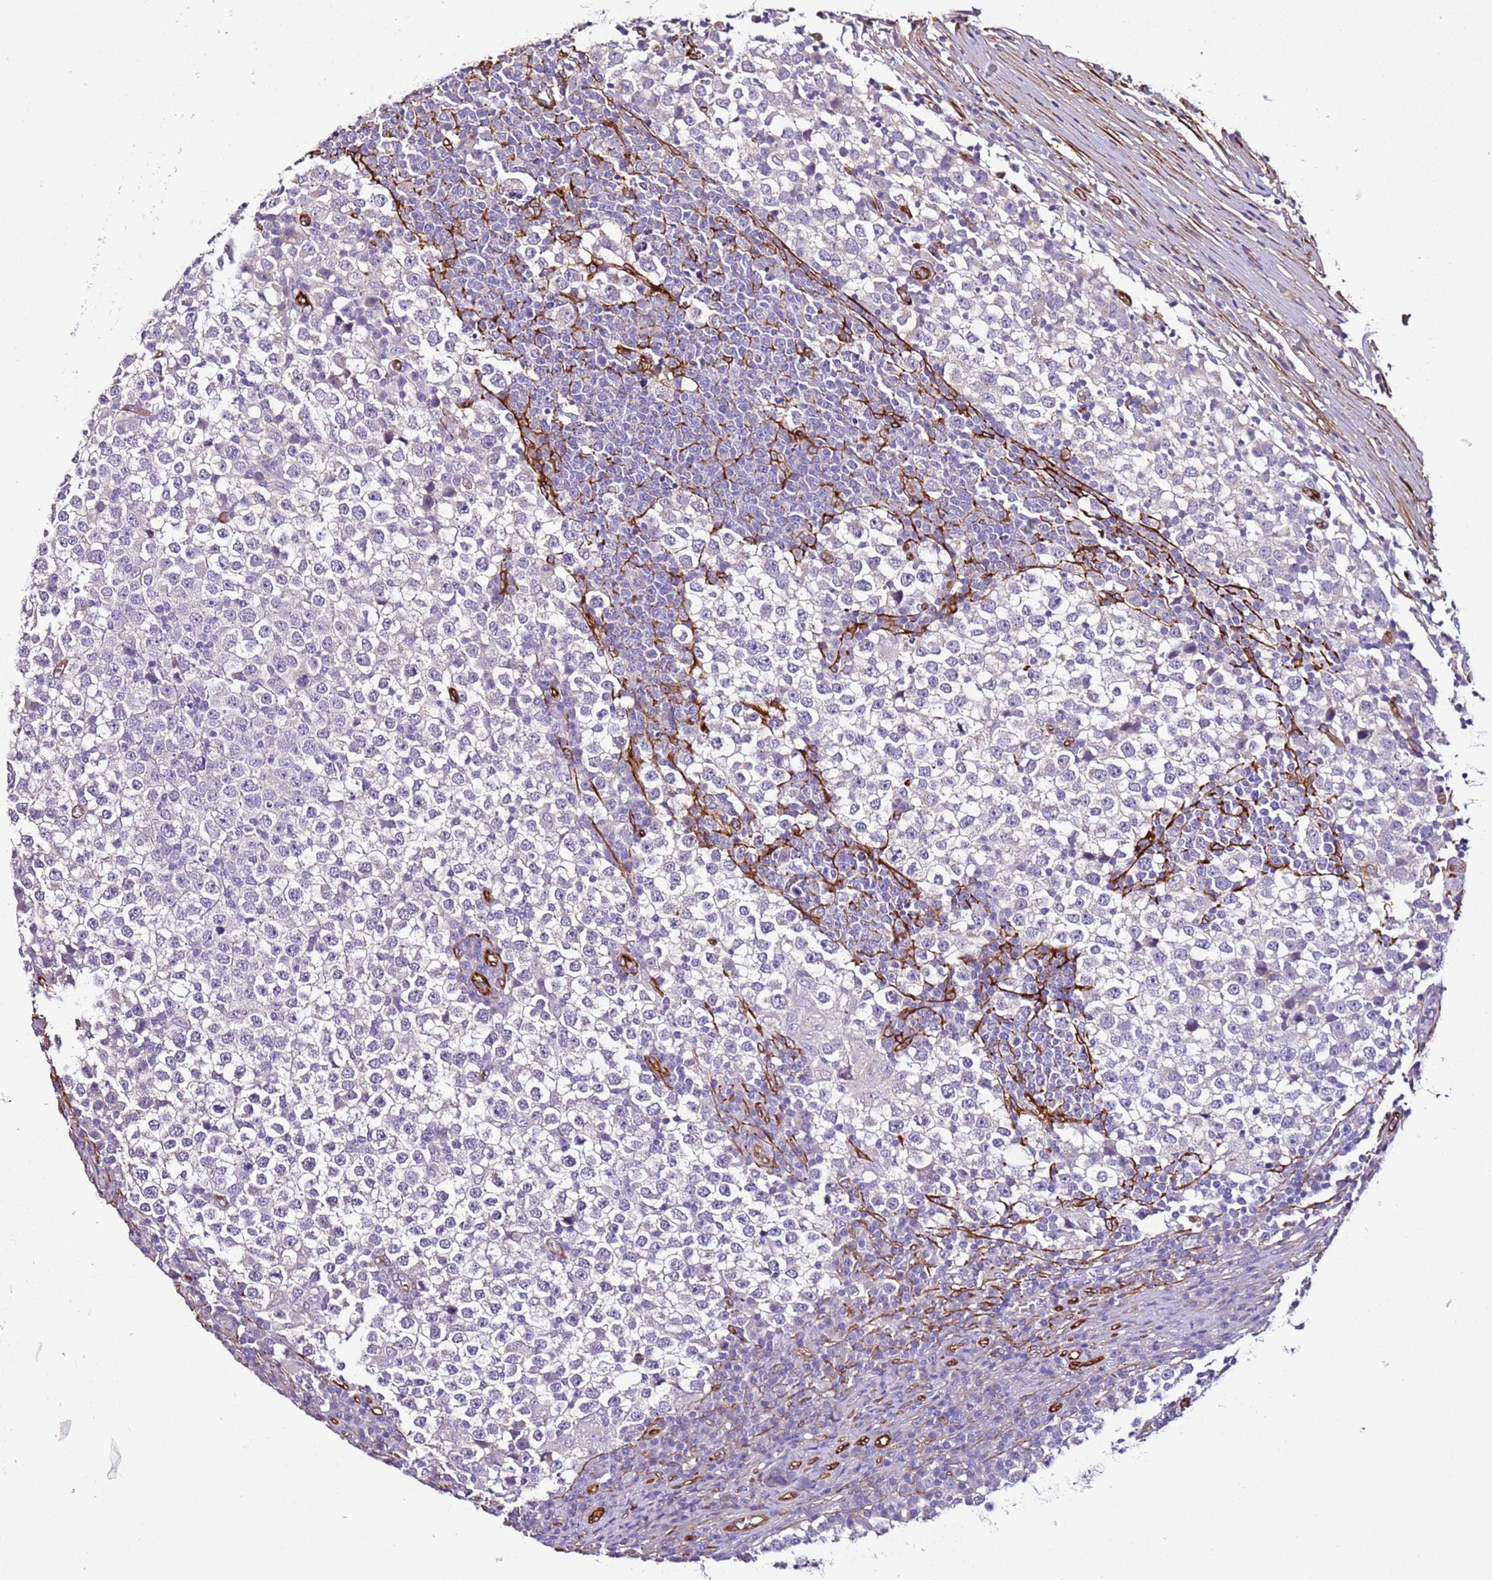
{"staining": {"intensity": "negative", "quantity": "none", "location": "none"}, "tissue": "testis cancer", "cell_type": "Tumor cells", "image_type": "cancer", "snomed": [{"axis": "morphology", "description": "Seminoma, NOS"}, {"axis": "topography", "description": "Testis"}], "caption": "There is no significant positivity in tumor cells of testis cancer.", "gene": "FAM174C", "patient": {"sex": "male", "age": 65}}